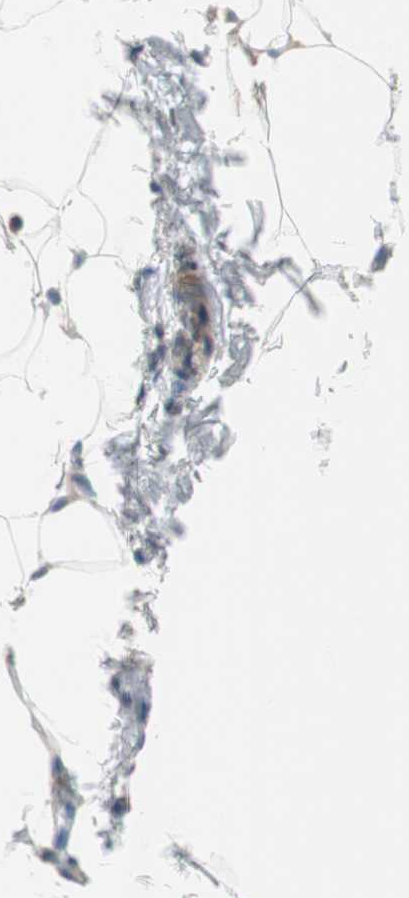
{"staining": {"intensity": "negative", "quantity": "none", "location": "none"}, "tissue": "adipose tissue", "cell_type": "Adipocytes", "image_type": "normal", "snomed": [{"axis": "morphology", "description": "Normal tissue, NOS"}, {"axis": "topography", "description": "Vascular tissue"}], "caption": "IHC of unremarkable adipose tissue demonstrates no positivity in adipocytes. The staining is performed using DAB brown chromogen with nuclei counter-stained in using hematoxylin.", "gene": "GLUL", "patient": {"sex": "male", "age": 41}}